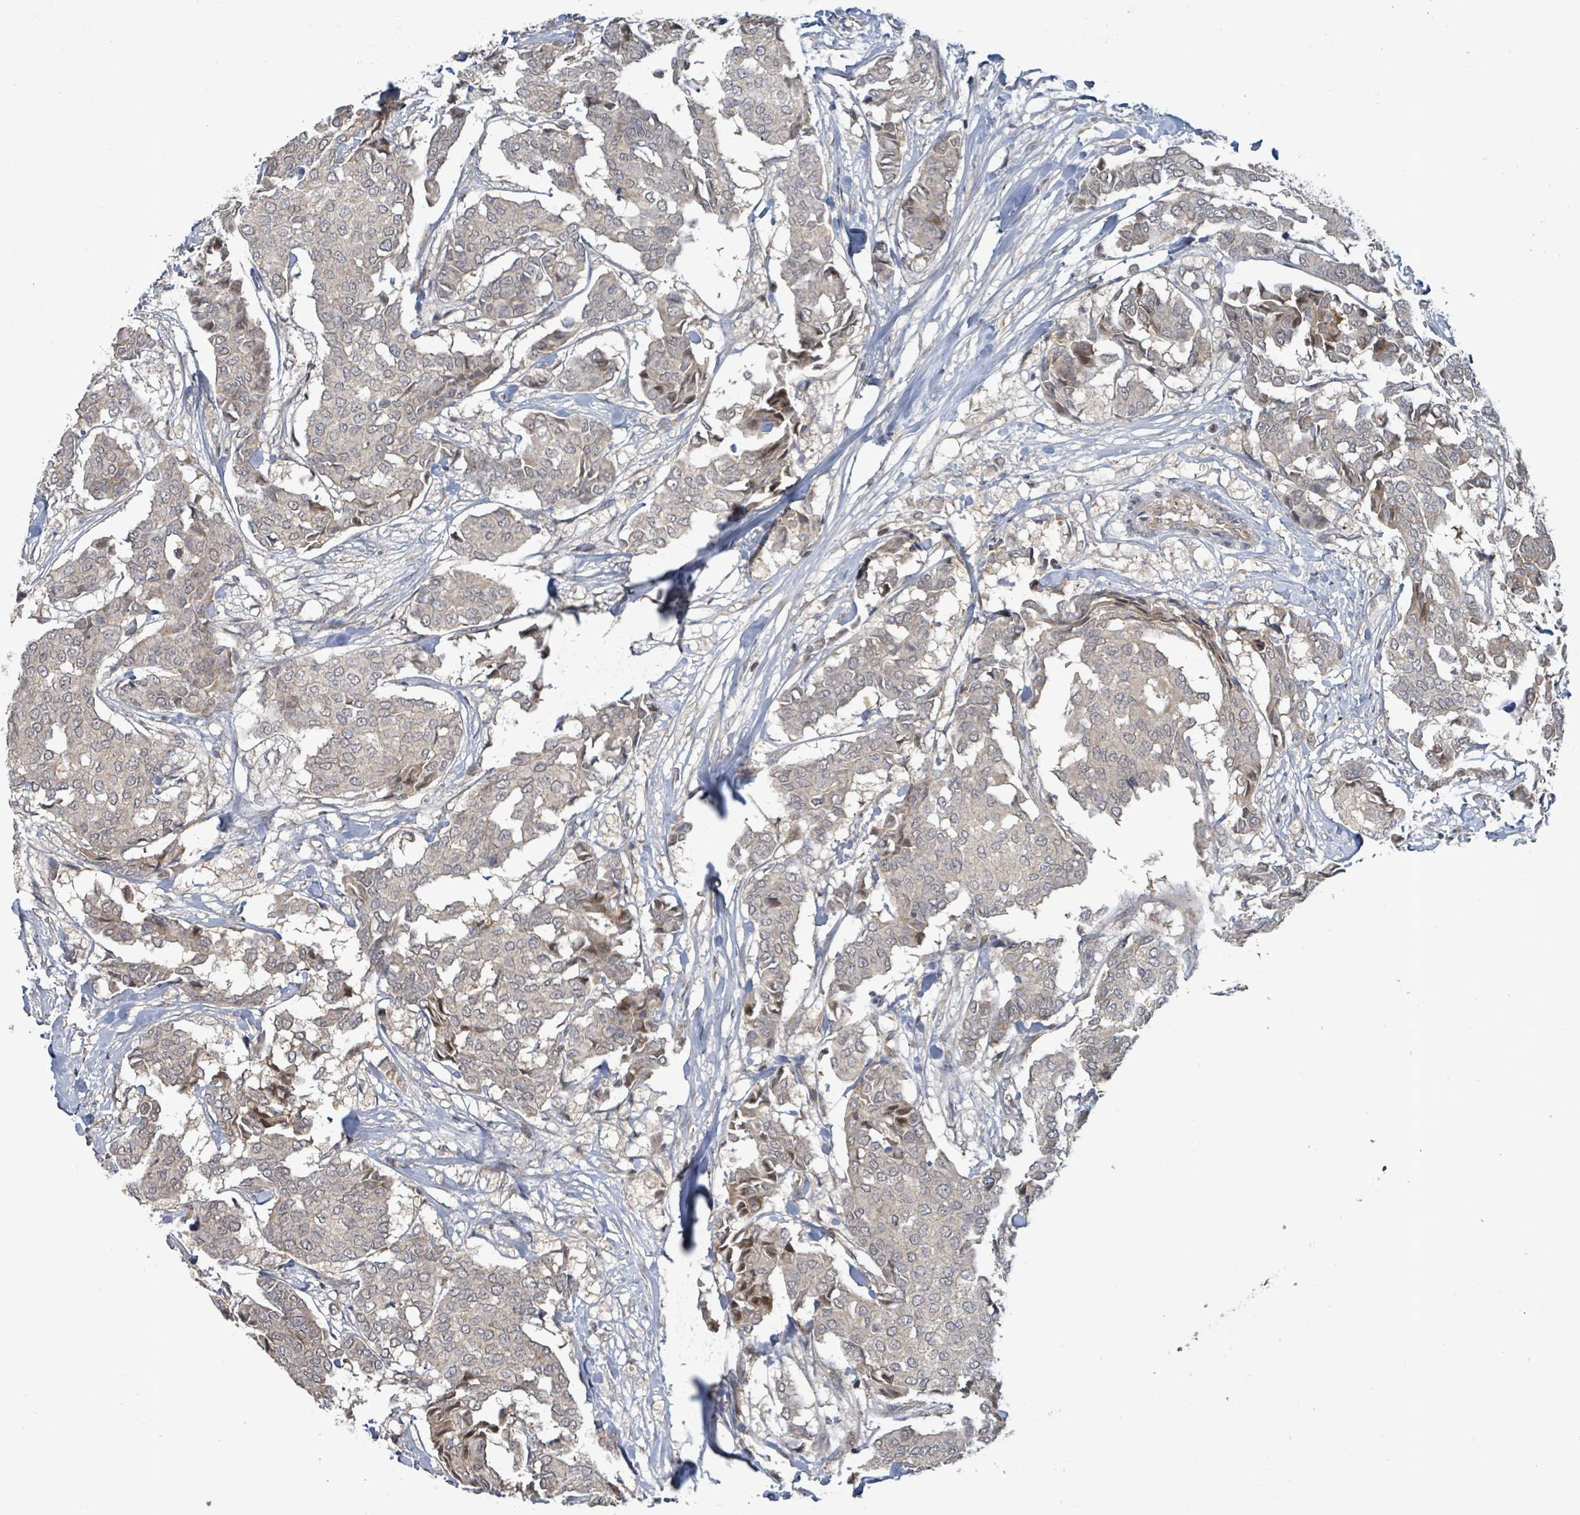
{"staining": {"intensity": "negative", "quantity": "none", "location": "none"}, "tissue": "breast cancer", "cell_type": "Tumor cells", "image_type": "cancer", "snomed": [{"axis": "morphology", "description": "Duct carcinoma"}, {"axis": "topography", "description": "Breast"}], "caption": "Immunohistochemistry (IHC) photomicrograph of breast infiltrating ductal carcinoma stained for a protein (brown), which exhibits no expression in tumor cells.", "gene": "ITGA11", "patient": {"sex": "female", "age": 75}}